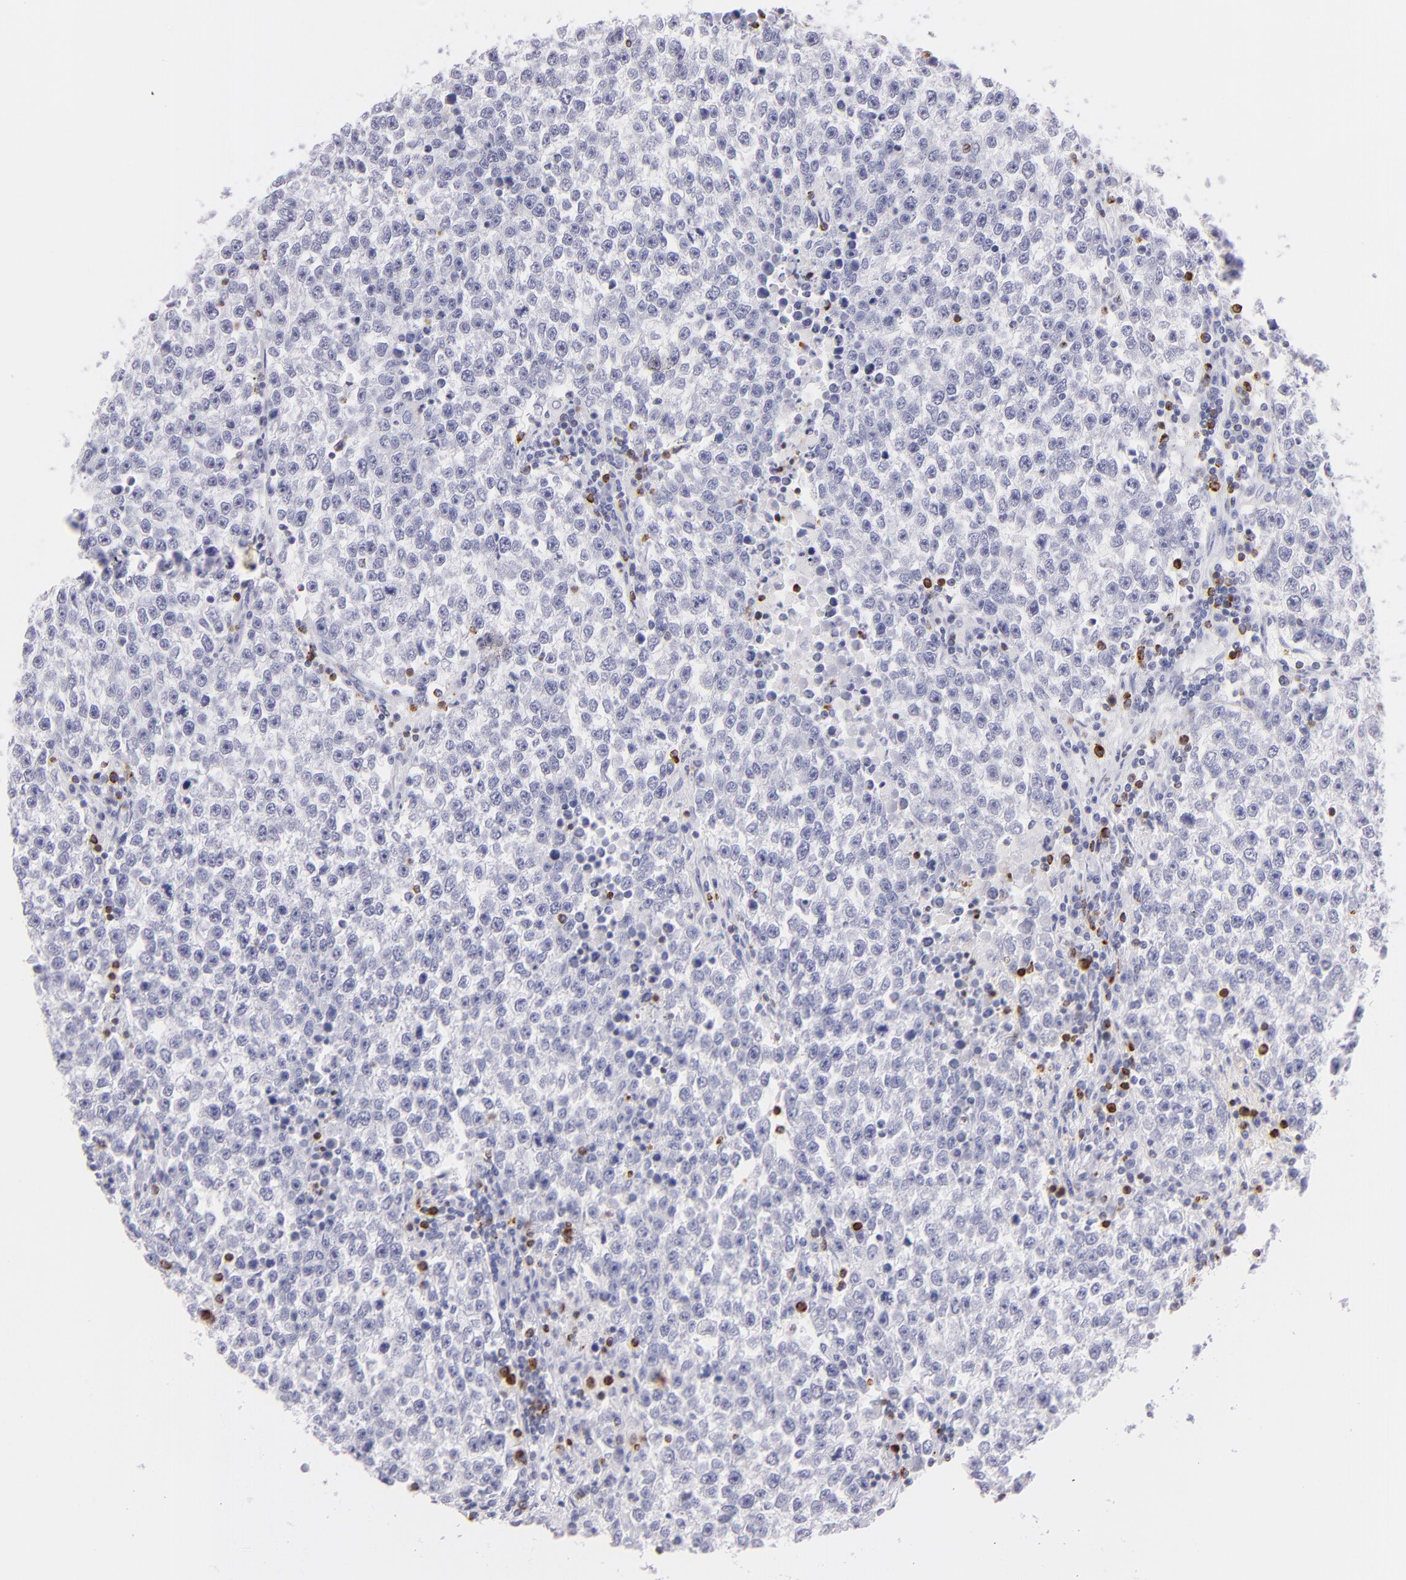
{"staining": {"intensity": "negative", "quantity": "none", "location": "none"}, "tissue": "testis cancer", "cell_type": "Tumor cells", "image_type": "cancer", "snomed": [{"axis": "morphology", "description": "Seminoma, NOS"}, {"axis": "topography", "description": "Testis"}], "caption": "Testis cancer (seminoma) was stained to show a protein in brown. There is no significant expression in tumor cells.", "gene": "PRF1", "patient": {"sex": "male", "age": 36}}